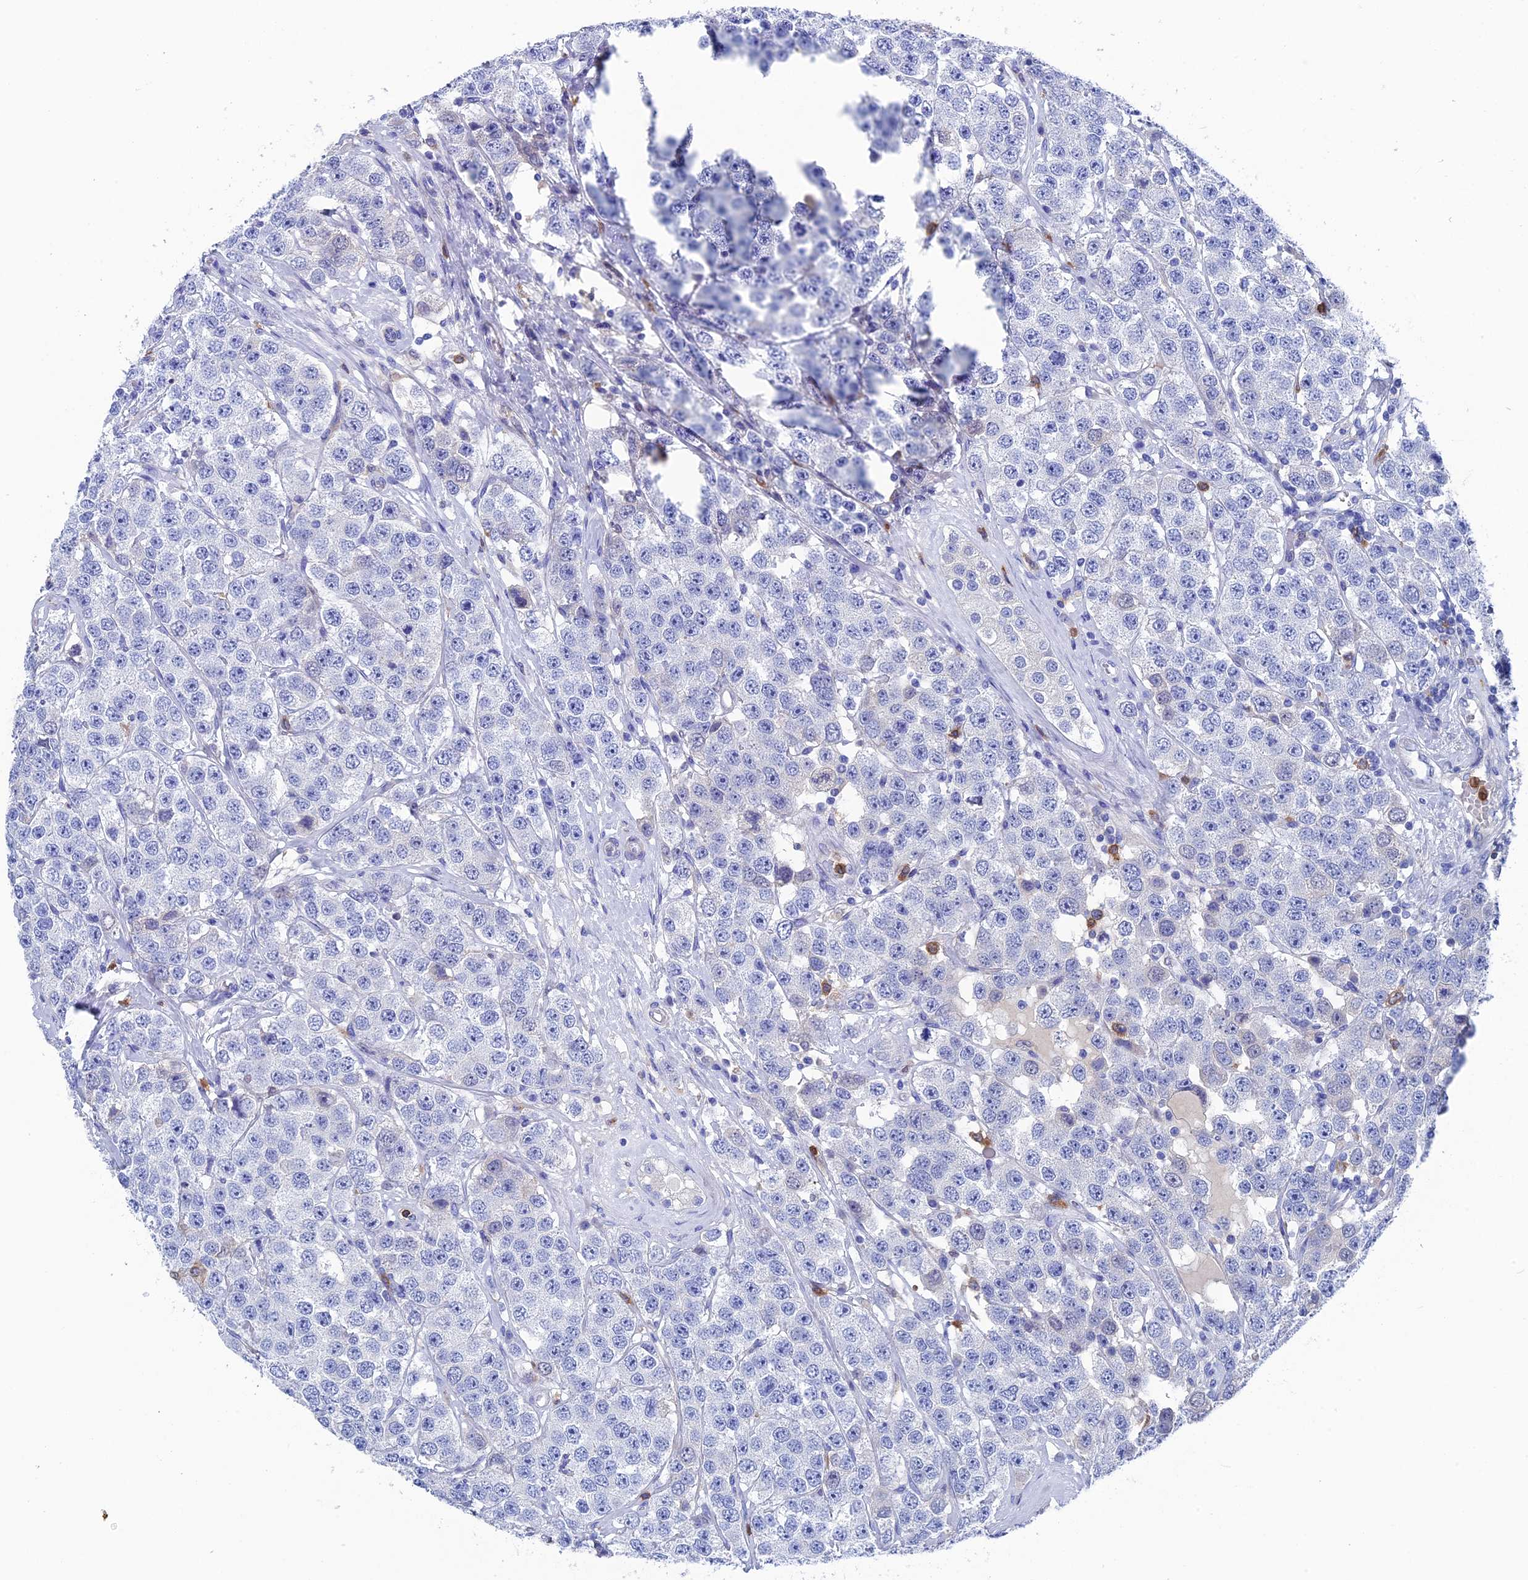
{"staining": {"intensity": "negative", "quantity": "none", "location": "none"}, "tissue": "testis cancer", "cell_type": "Tumor cells", "image_type": "cancer", "snomed": [{"axis": "morphology", "description": "Seminoma, NOS"}, {"axis": "topography", "description": "Testis"}], "caption": "High power microscopy micrograph of an immunohistochemistry (IHC) image of testis seminoma, revealing no significant positivity in tumor cells.", "gene": "TYROBP", "patient": {"sex": "male", "age": 28}}